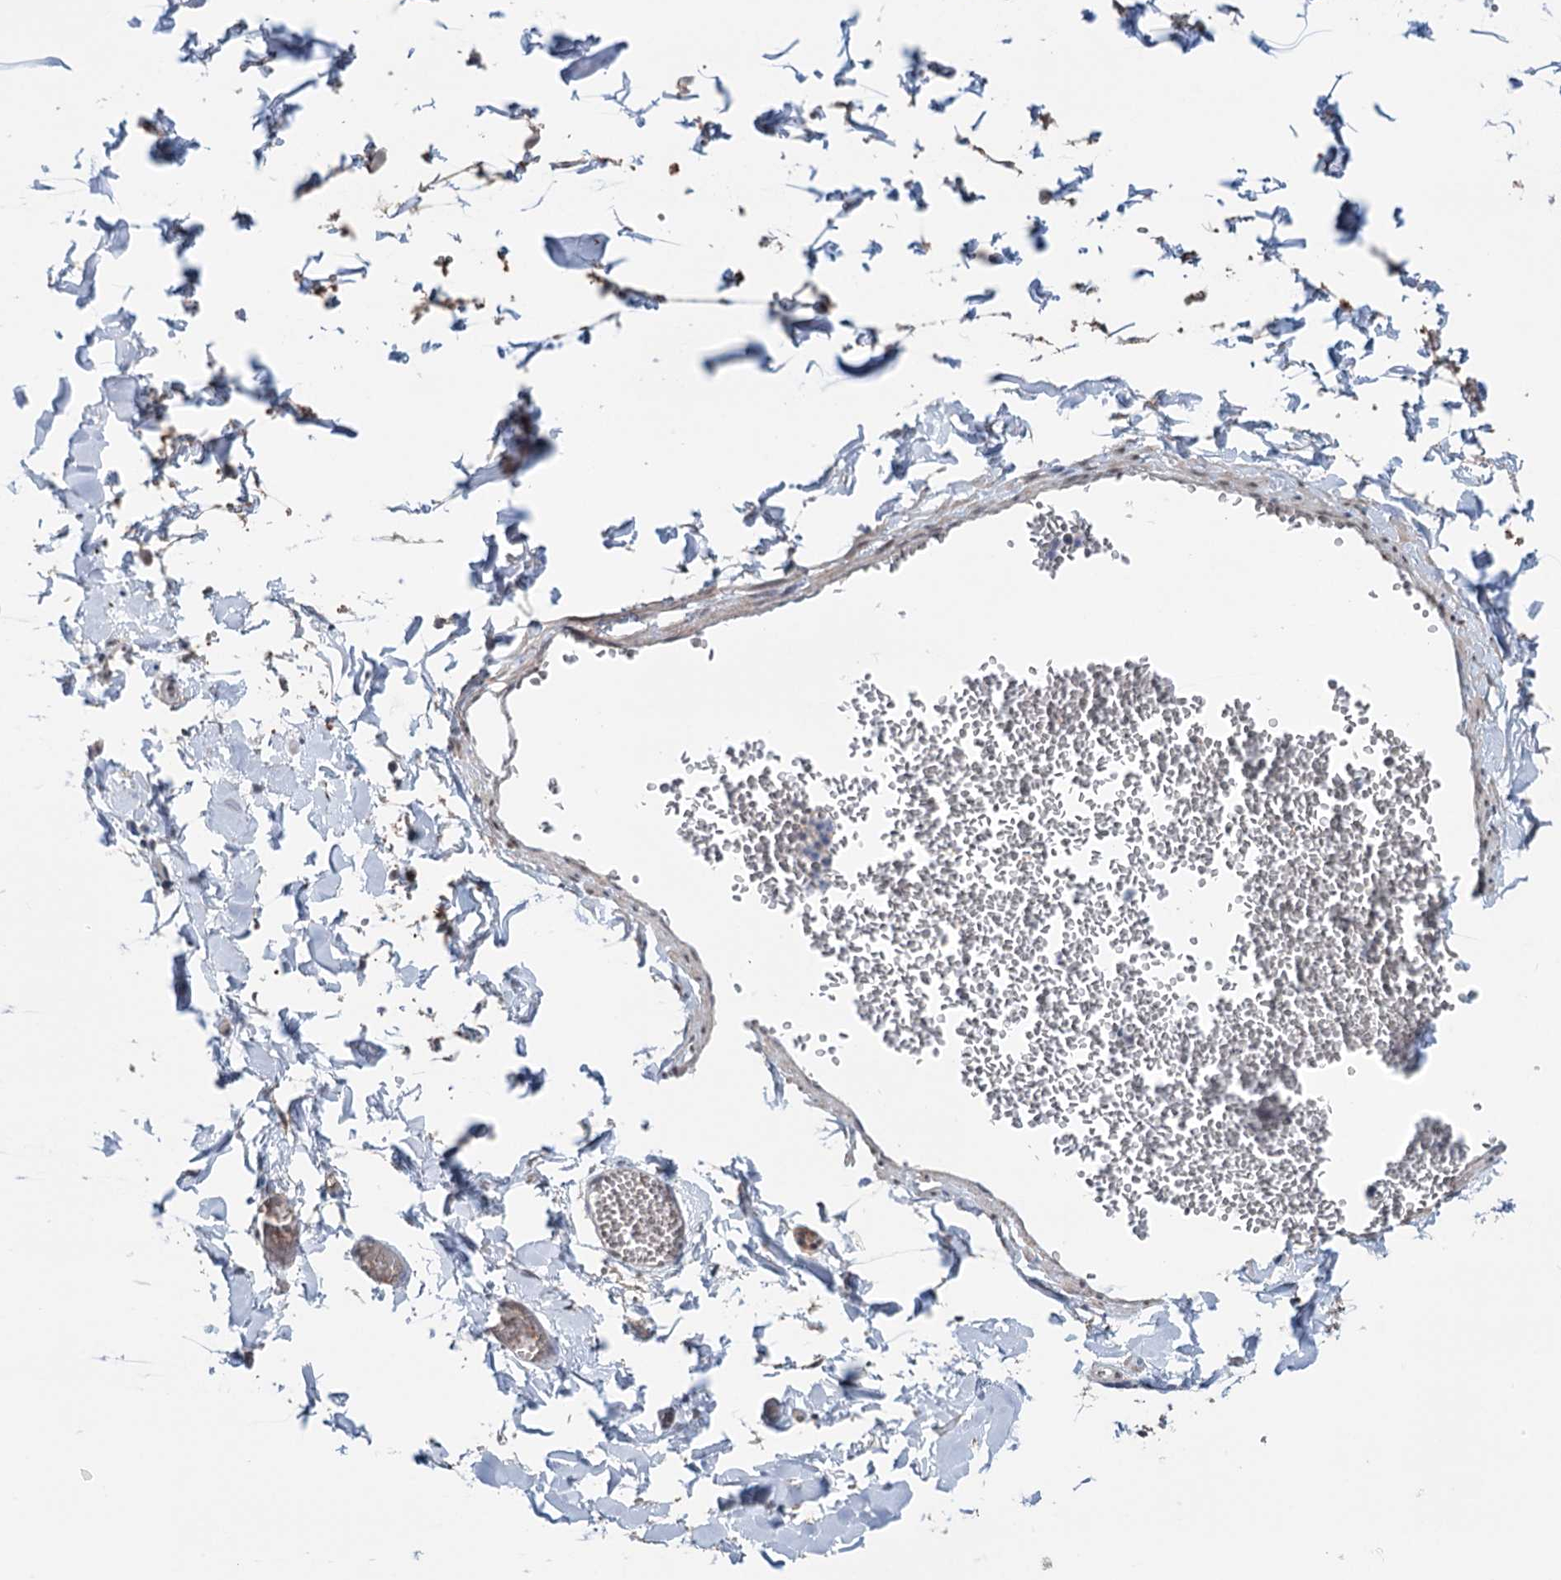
{"staining": {"intensity": "weak", "quantity": "25%-75%", "location": "nuclear"}, "tissue": "adipose tissue", "cell_type": "Adipocytes", "image_type": "normal", "snomed": [{"axis": "morphology", "description": "Normal tissue, NOS"}, {"axis": "topography", "description": "Gallbladder"}, {"axis": "topography", "description": "Peripheral nerve tissue"}], "caption": "Protein staining displays weak nuclear staining in about 25%-75% of adipocytes in unremarkable adipose tissue.", "gene": "FAM53A", "patient": {"sex": "male", "age": 38}}